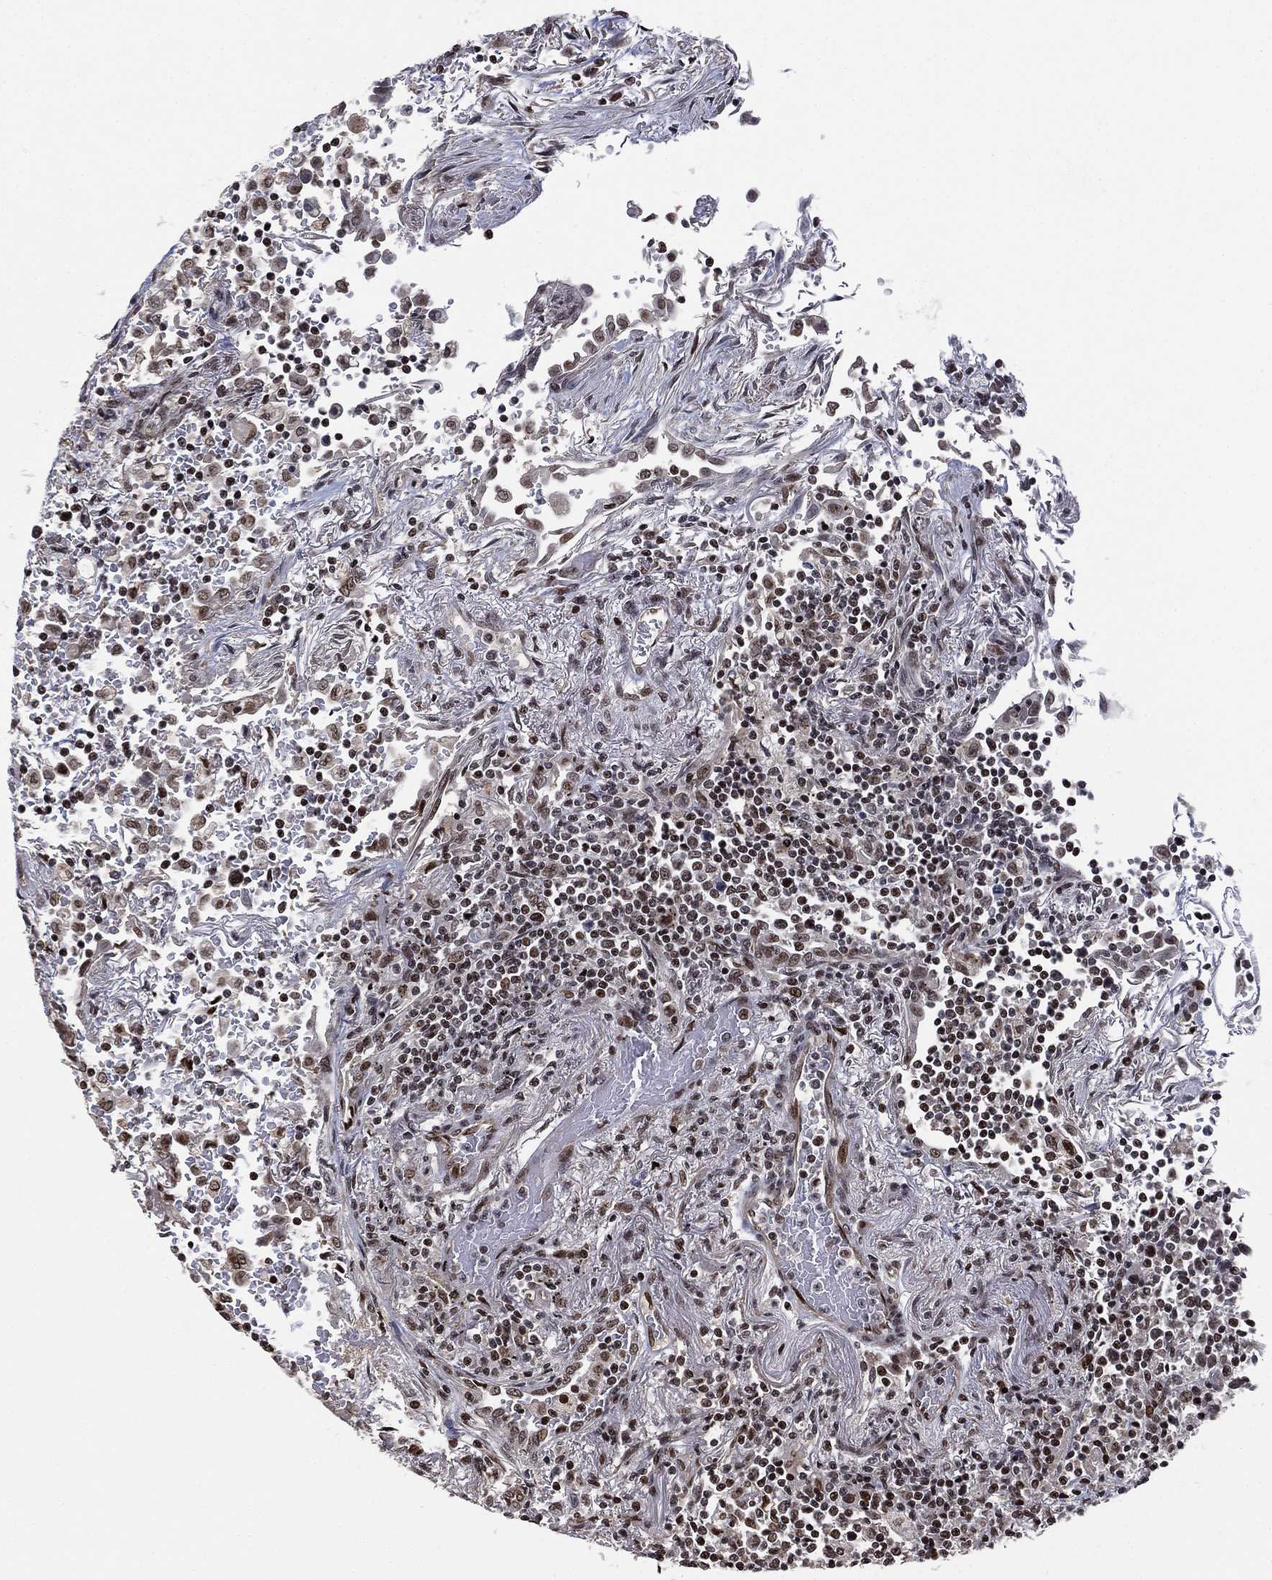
{"staining": {"intensity": "strong", "quantity": "25%-75%", "location": "nuclear"}, "tissue": "lymphoma", "cell_type": "Tumor cells", "image_type": "cancer", "snomed": [{"axis": "morphology", "description": "Malignant lymphoma, non-Hodgkin's type, High grade"}, {"axis": "topography", "description": "Lung"}], "caption": "The immunohistochemical stain highlights strong nuclear expression in tumor cells of lymphoma tissue. (brown staining indicates protein expression, while blue staining denotes nuclei).", "gene": "ZSCAN30", "patient": {"sex": "male", "age": 79}}